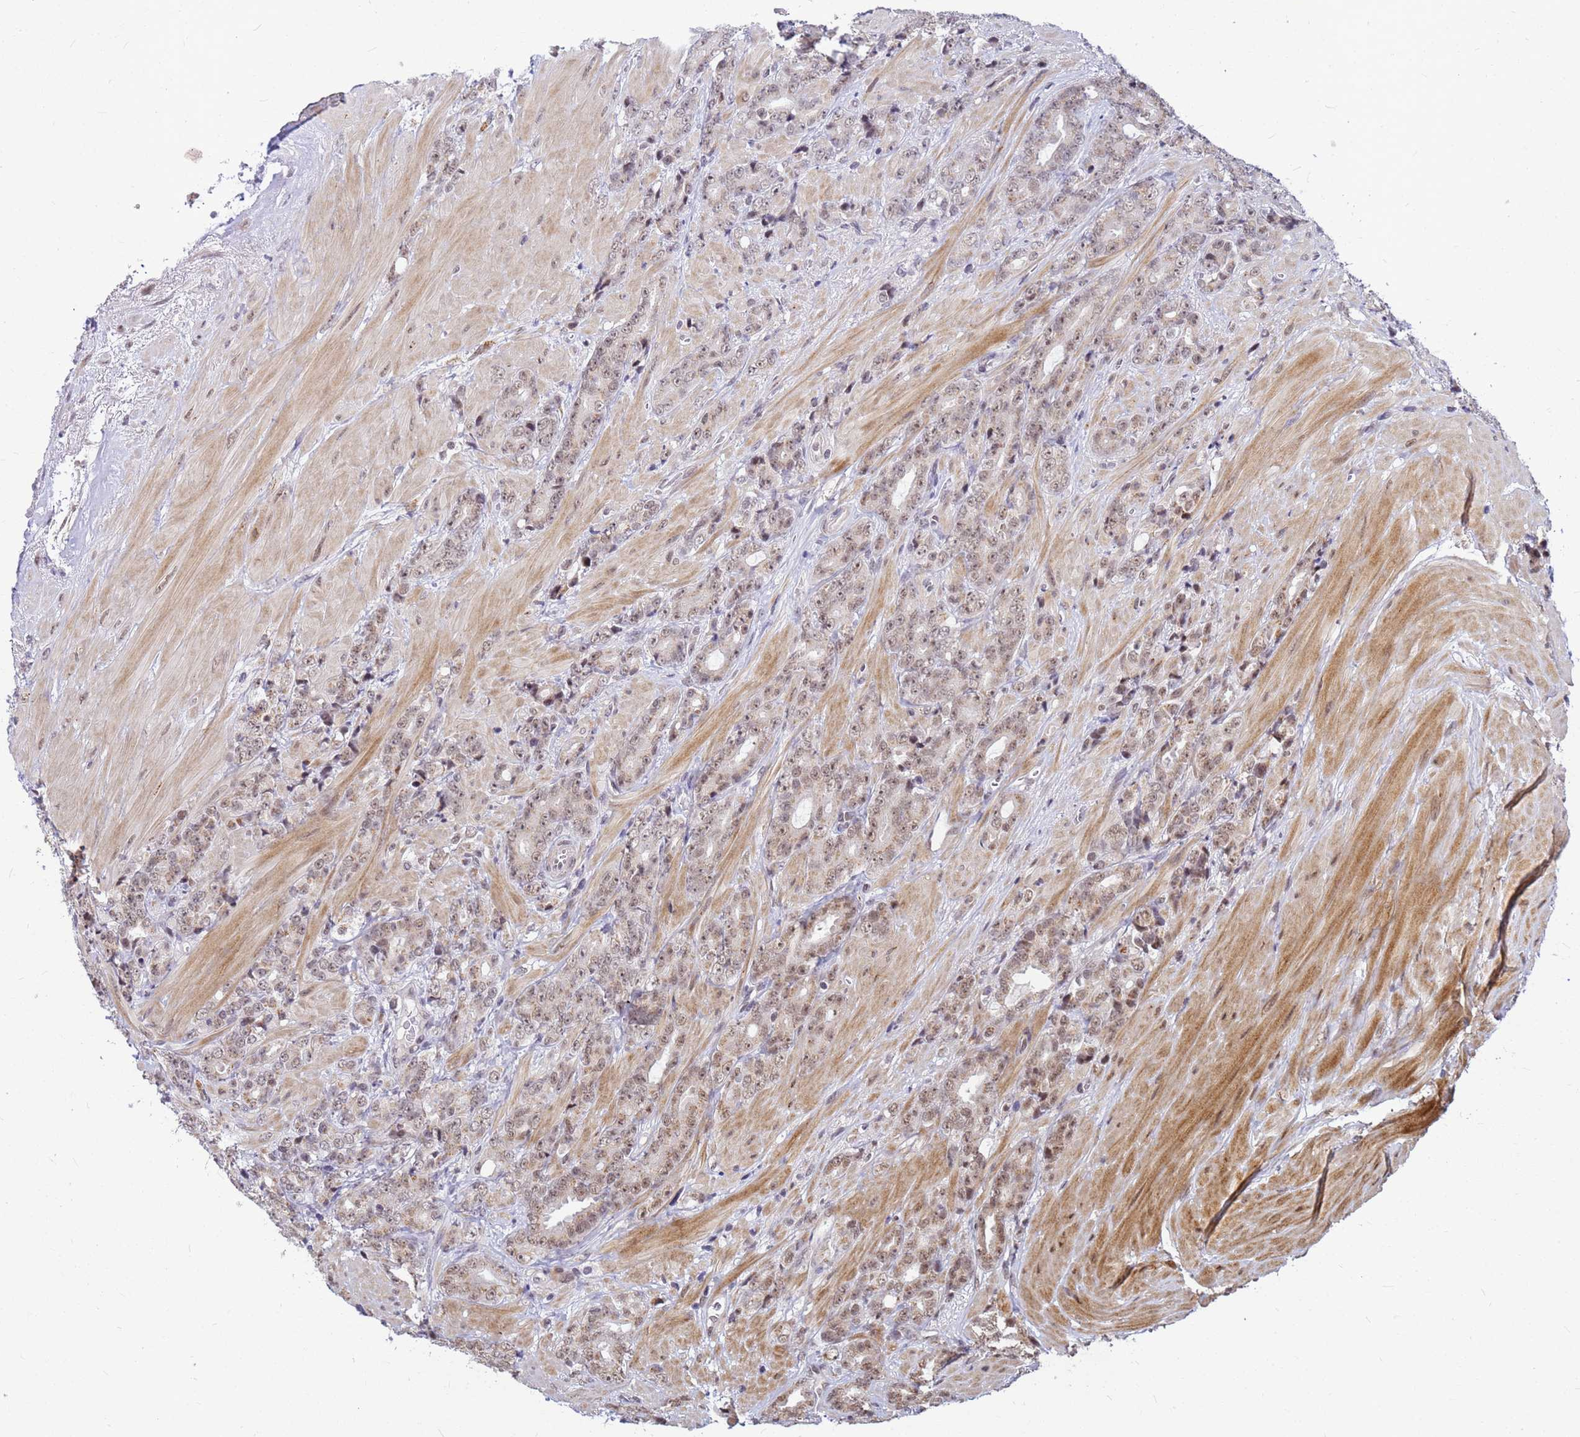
{"staining": {"intensity": "weak", "quantity": "25%-75%", "location": "nuclear"}, "tissue": "prostate cancer", "cell_type": "Tumor cells", "image_type": "cancer", "snomed": [{"axis": "morphology", "description": "Adenocarcinoma, High grade"}, {"axis": "topography", "description": "Prostate"}], "caption": "An image showing weak nuclear expression in approximately 25%-75% of tumor cells in adenocarcinoma (high-grade) (prostate), as visualized by brown immunohistochemical staining.", "gene": "NCBP2", "patient": {"sex": "male", "age": 62}}